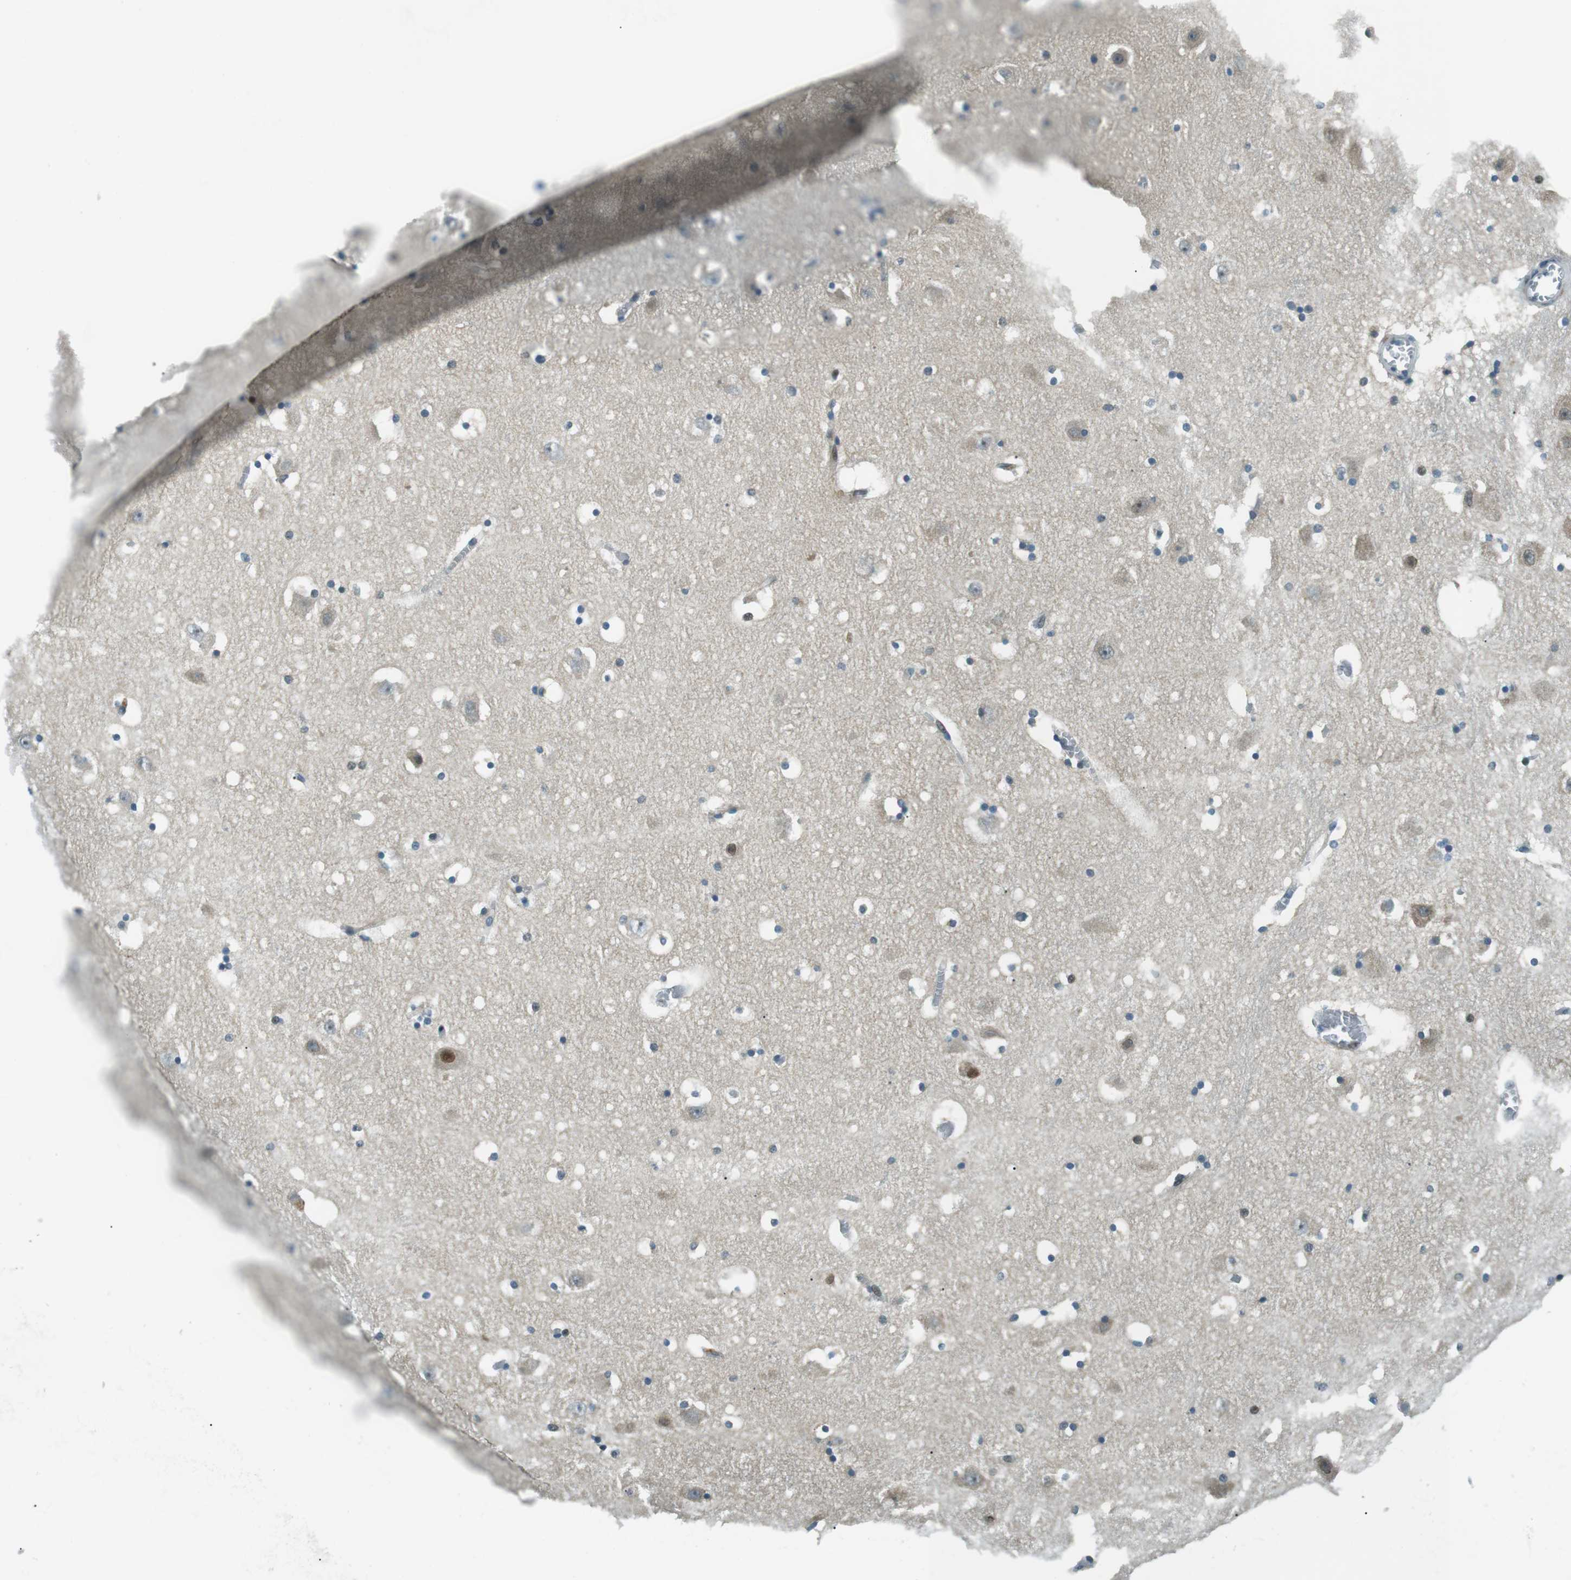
{"staining": {"intensity": "strong", "quantity": "<25%", "location": "nuclear"}, "tissue": "hippocampus", "cell_type": "Glial cells", "image_type": "normal", "snomed": [{"axis": "morphology", "description": "Normal tissue, NOS"}, {"axis": "topography", "description": "Hippocampus"}], "caption": "The image shows immunohistochemical staining of normal hippocampus. There is strong nuclear expression is present in approximately <25% of glial cells. Immunohistochemistry stains the protein of interest in brown and the nuclei are stained blue.", "gene": "PJA1", "patient": {"sex": "male", "age": 45}}